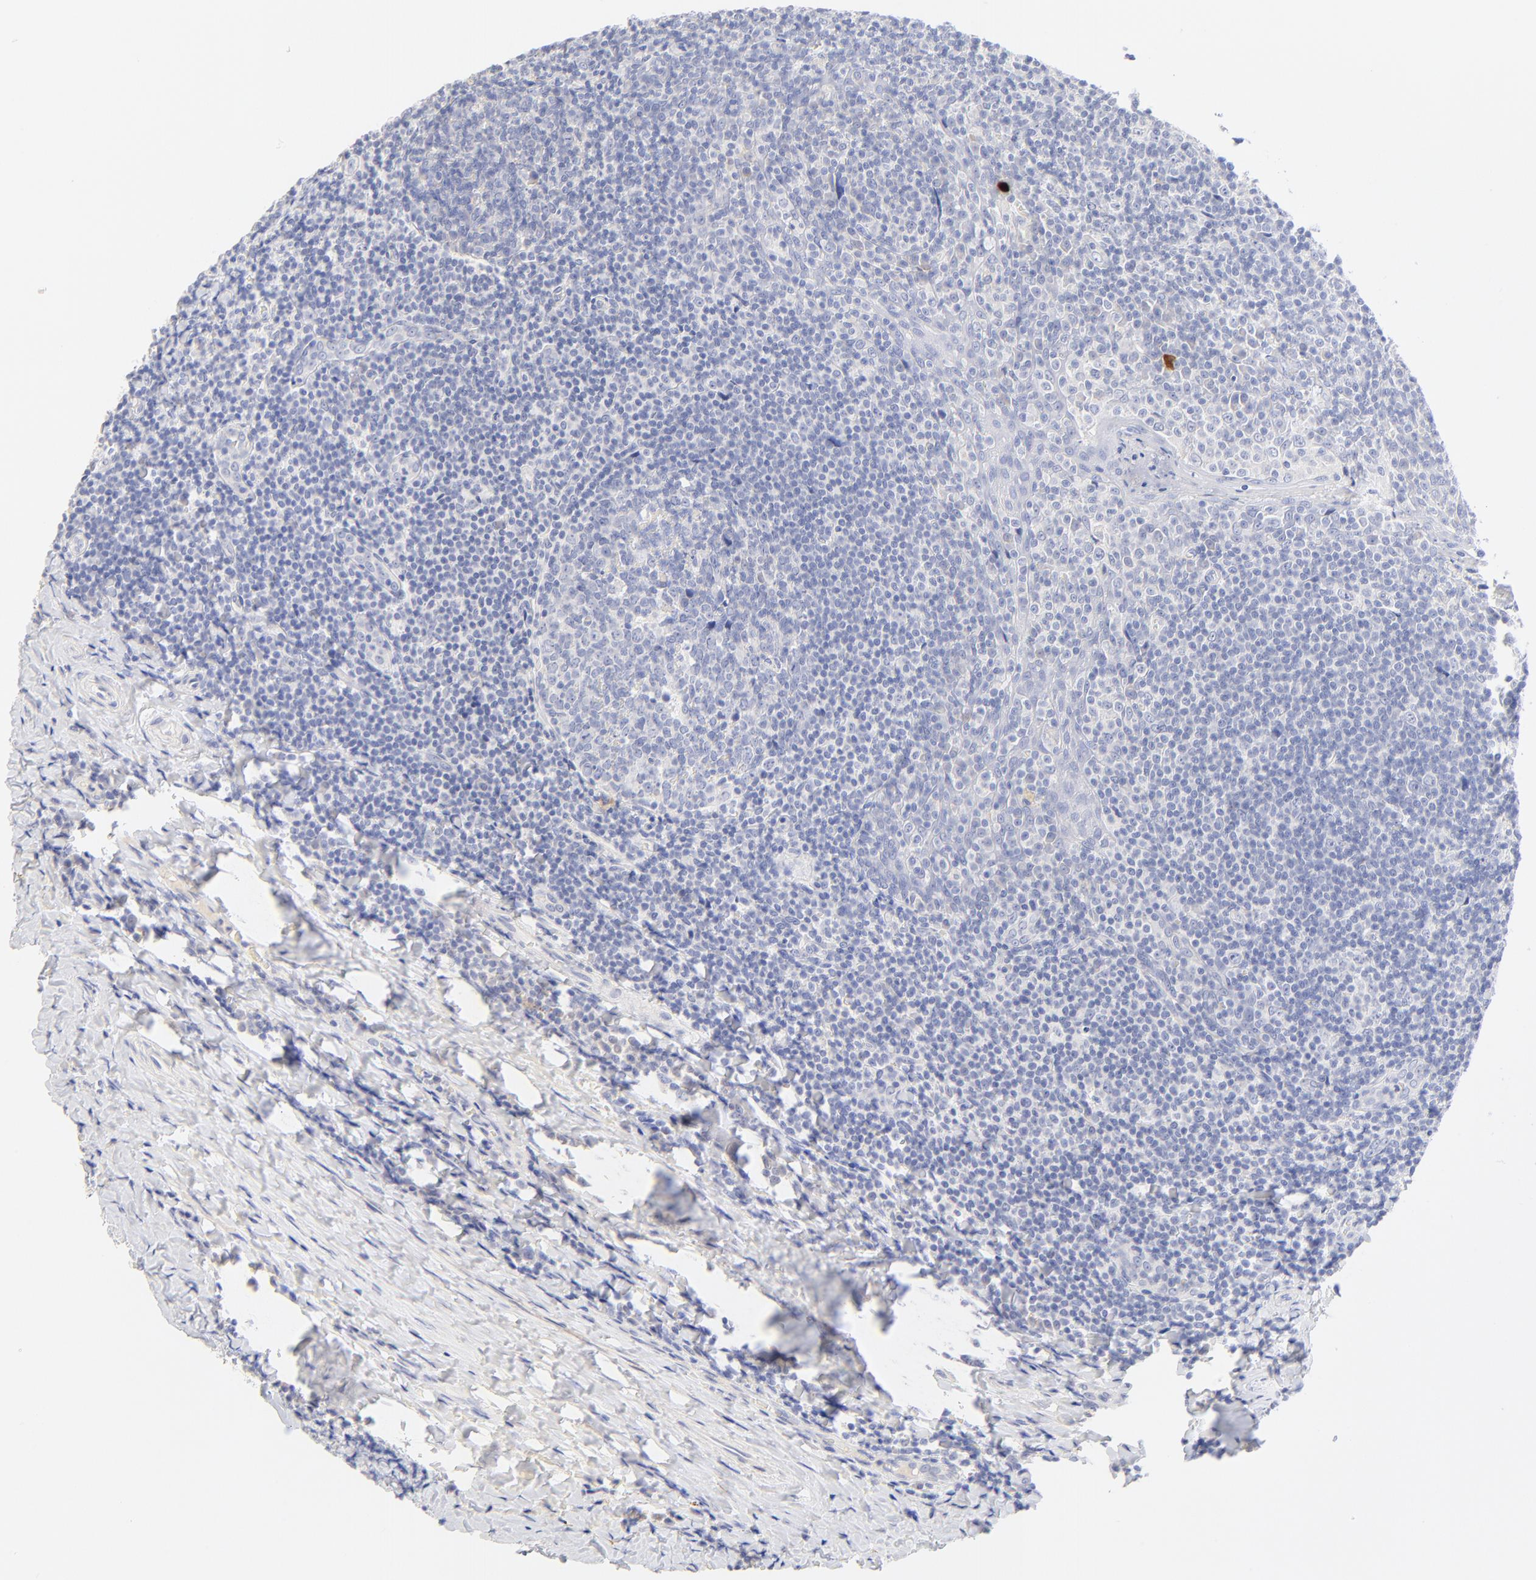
{"staining": {"intensity": "negative", "quantity": "none", "location": "none"}, "tissue": "tonsil", "cell_type": "Germinal center cells", "image_type": "normal", "snomed": [{"axis": "morphology", "description": "Normal tissue, NOS"}, {"axis": "topography", "description": "Tonsil"}], "caption": "A high-resolution image shows immunohistochemistry staining of normal tonsil, which exhibits no significant positivity in germinal center cells. (Stains: DAB (3,3'-diaminobenzidine) IHC with hematoxylin counter stain, Microscopy: brightfield microscopy at high magnification).", "gene": "SULT4A1", "patient": {"sex": "male", "age": 31}}